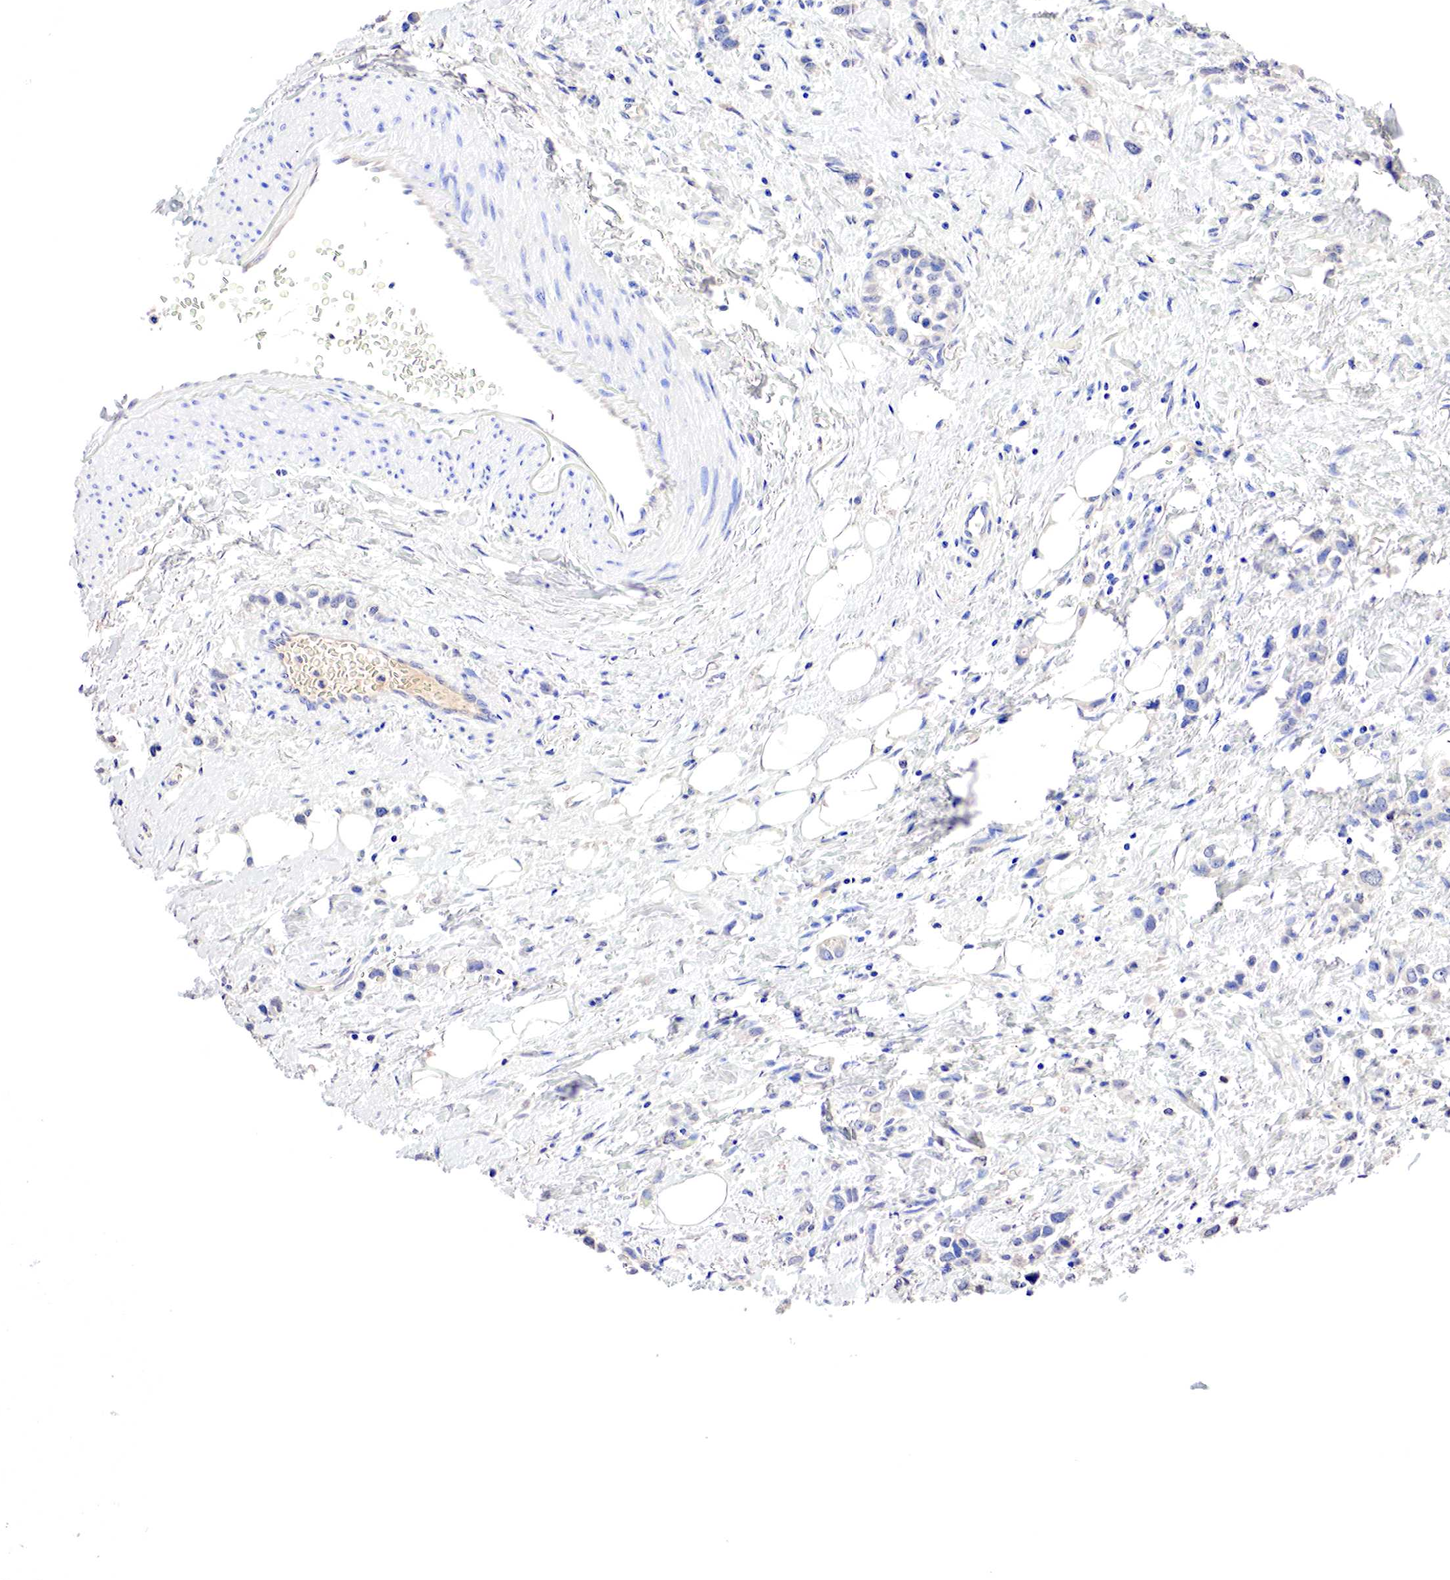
{"staining": {"intensity": "negative", "quantity": "none", "location": "none"}, "tissue": "stomach cancer", "cell_type": "Tumor cells", "image_type": "cancer", "snomed": [{"axis": "morphology", "description": "Adenocarcinoma, NOS"}, {"axis": "topography", "description": "Stomach, upper"}], "caption": "This is a micrograph of immunohistochemistry (IHC) staining of stomach adenocarcinoma, which shows no positivity in tumor cells.", "gene": "GATA1", "patient": {"sex": "male", "age": 76}}